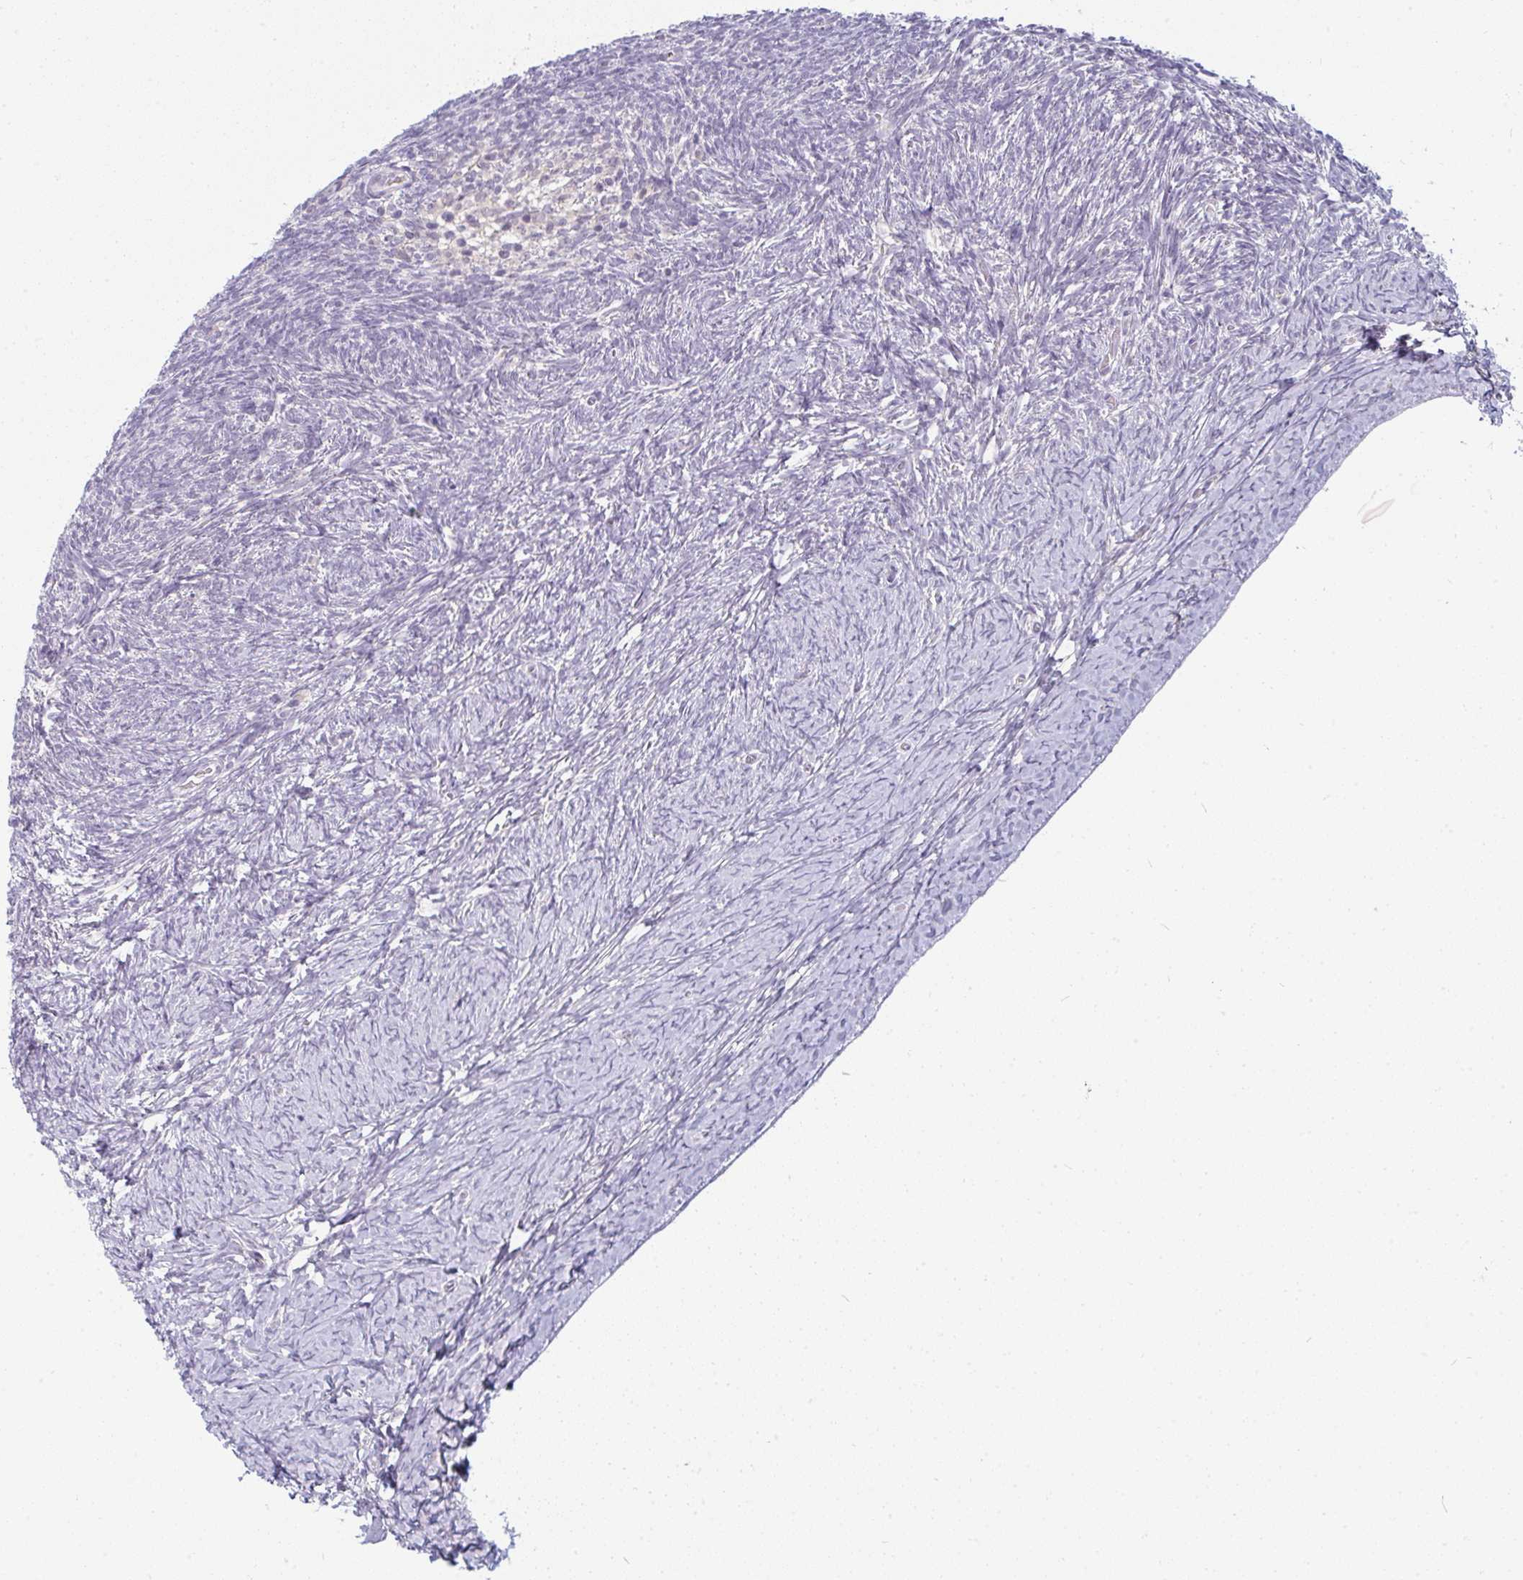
{"staining": {"intensity": "negative", "quantity": "none", "location": "none"}, "tissue": "ovary", "cell_type": "Follicle cells", "image_type": "normal", "snomed": [{"axis": "morphology", "description": "Normal tissue, NOS"}, {"axis": "topography", "description": "Ovary"}], "caption": "High magnification brightfield microscopy of benign ovary stained with DAB (brown) and counterstained with hematoxylin (blue): follicle cells show no significant positivity.", "gene": "PPFIA4", "patient": {"sex": "female", "age": 39}}